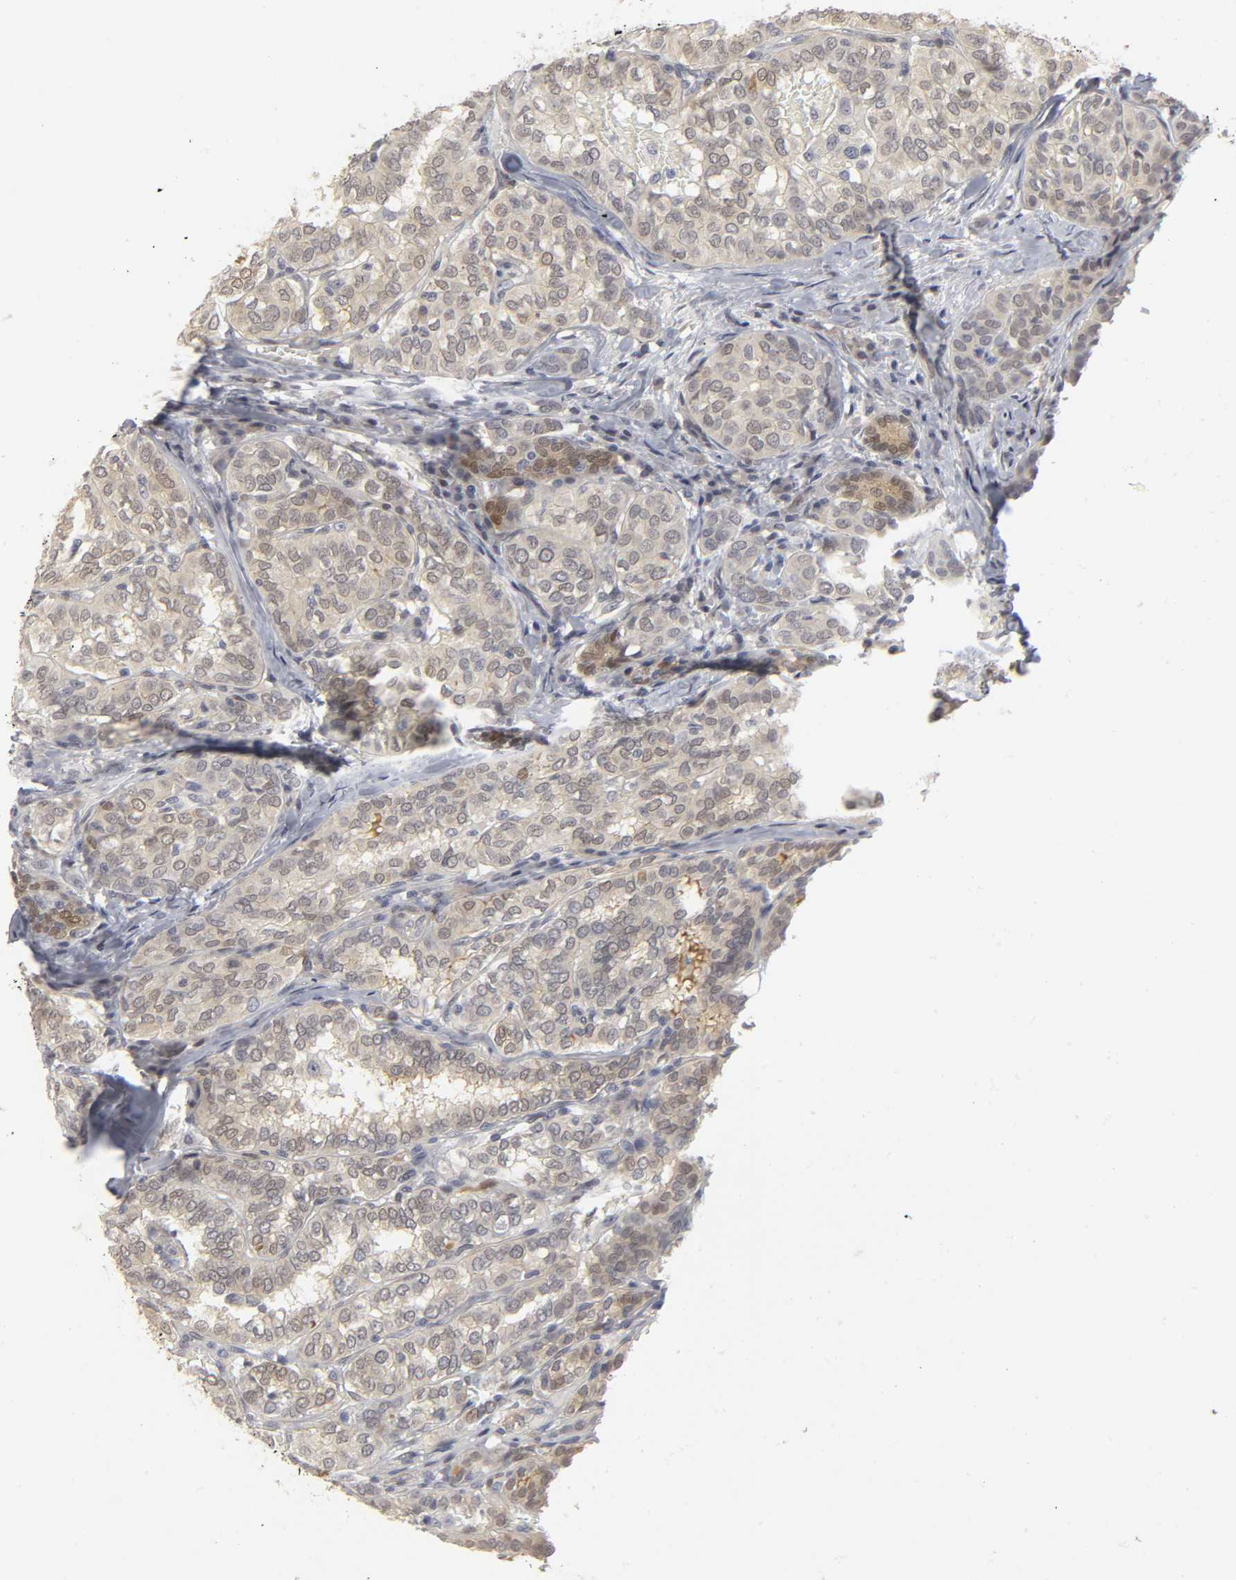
{"staining": {"intensity": "weak", "quantity": "<25%", "location": "cytoplasmic/membranous,nuclear"}, "tissue": "thyroid cancer", "cell_type": "Tumor cells", "image_type": "cancer", "snomed": [{"axis": "morphology", "description": "Papillary adenocarcinoma, NOS"}, {"axis": "topography", "description": "Thyroid gland"}], "caption": "Immunohistochemistry (IHC) micrograph of neoplastic tissue: human thyroid papillary adenocarcinoma stained with DAB (3,3'-diaminobenzidine) displays no significant protein positivity in tumor cells.", "gene": "PDLIM3", "patient": {"sex": "female", "age": 30}}